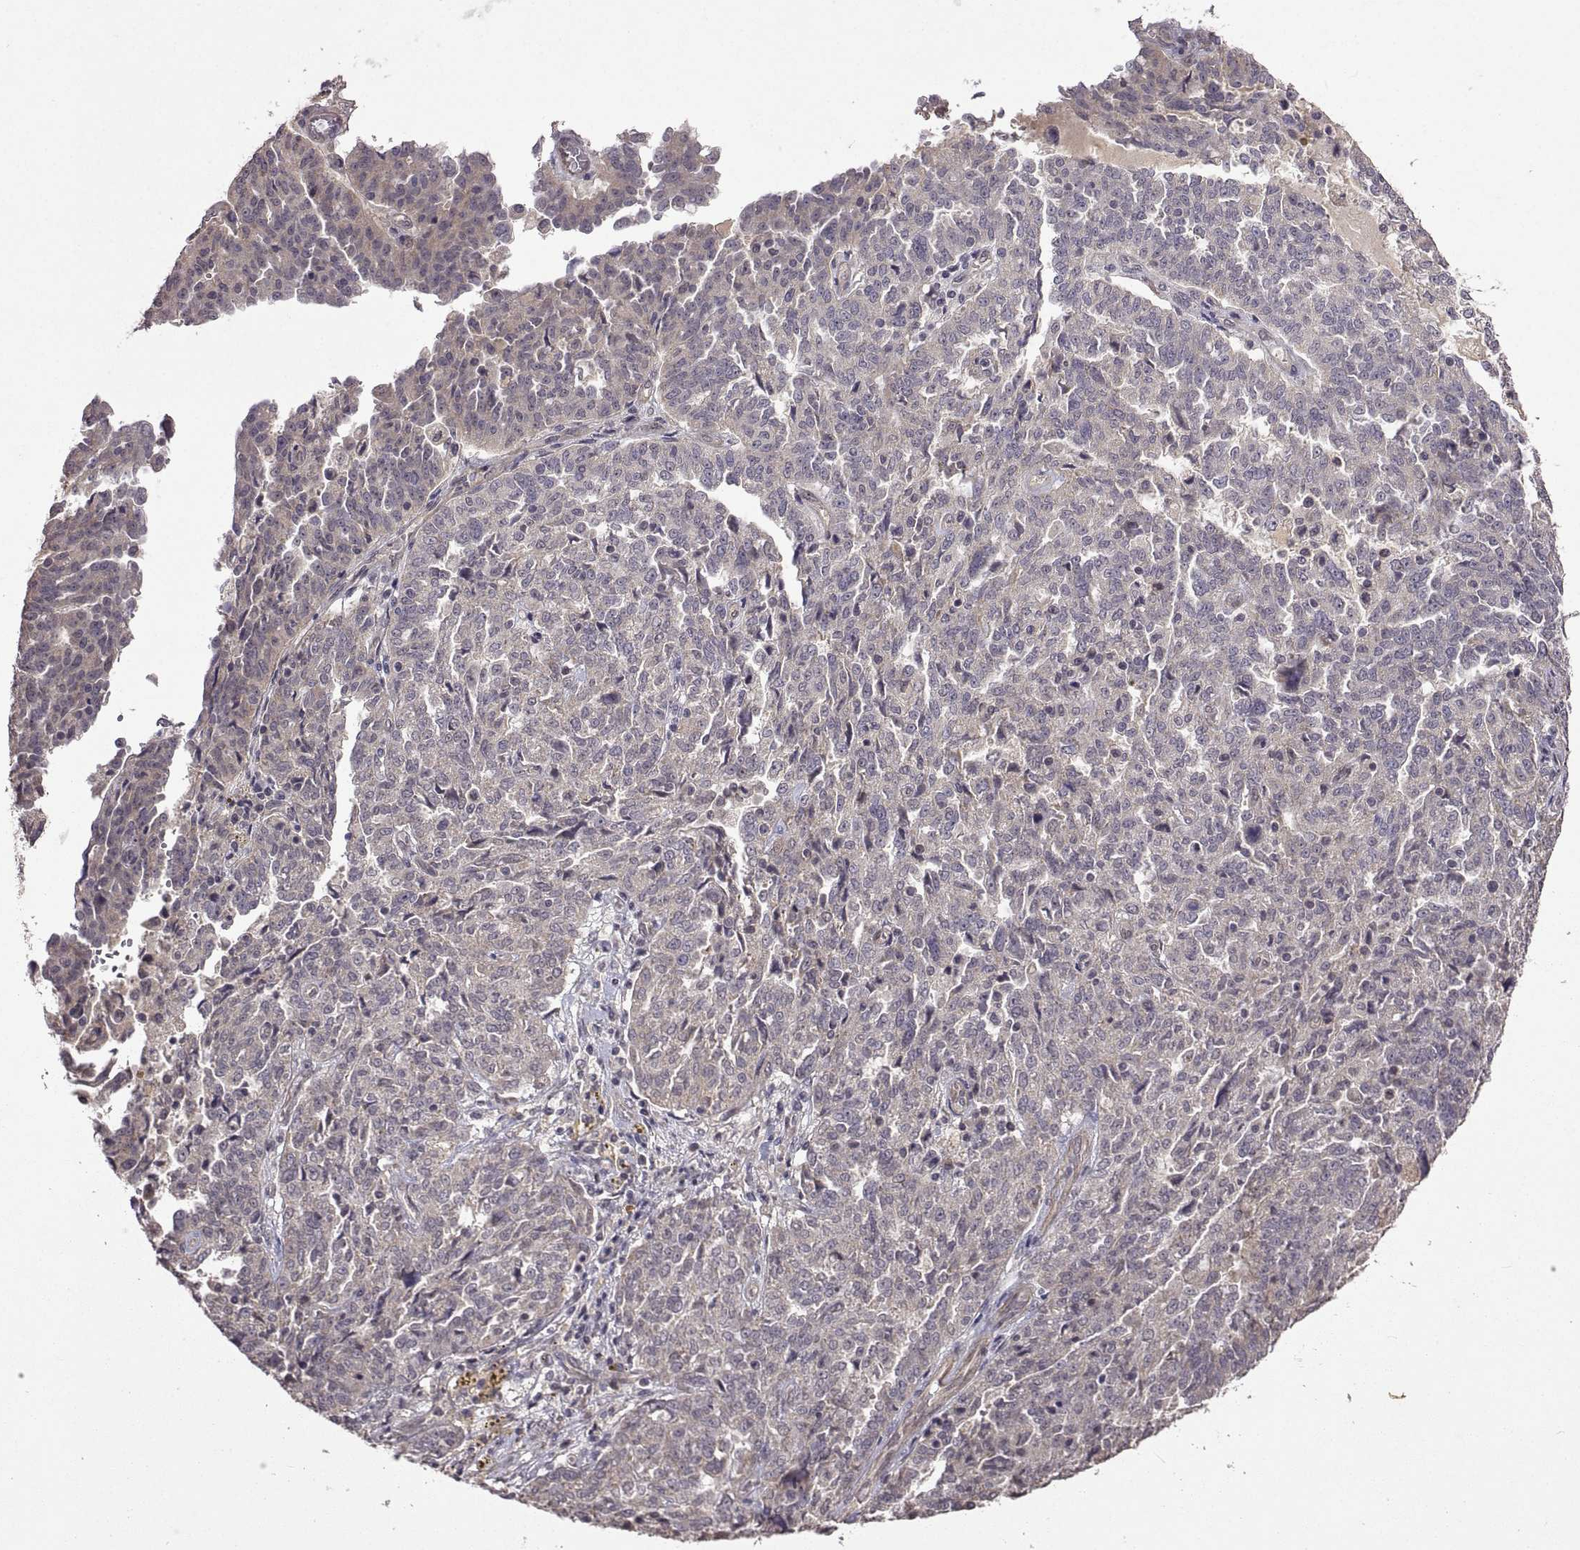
{"staining": {"intensity": "negative", "quantity": "none", "location": "none"}, "tissue": "ovarian cancer", "cell_type": "Tumor cells", "image_type": "cancer", "snomed": [{"axis": "morphology", "description": "Cystadenocarcinoma, serous, NOS"}, {"axis": "topography", "description": "Ovary"}], "caption": "Immunohistochemistry micrograph of neoplastic tissue: serous cystadenocarcinoma (ovarian) stained with DAB exhibits no significant protein expression in tumor cells. Nuclei are stained in blue.", "gene": "LAMA1", "patient": {"sex": "female", "age": 67}}